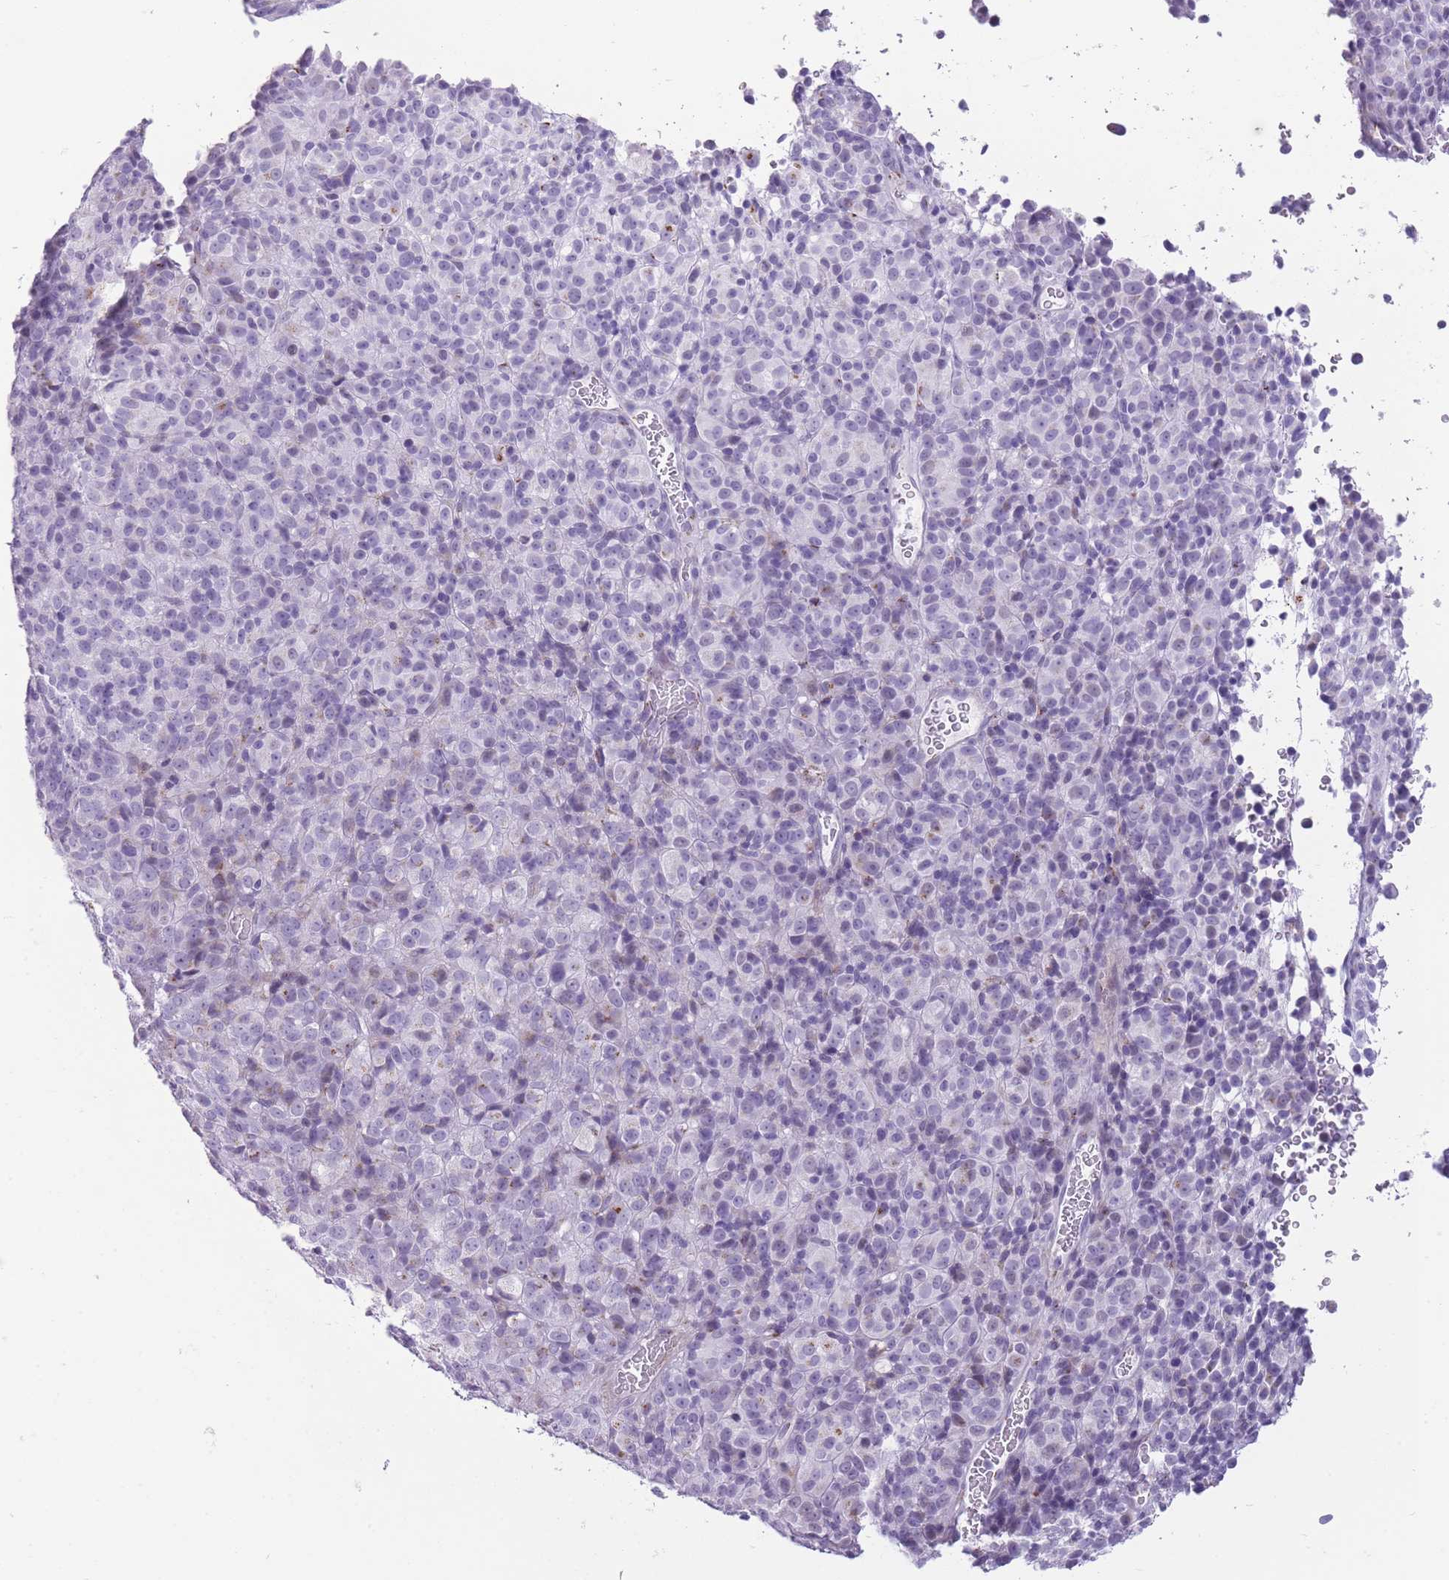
{"staining": {"intensity": "negative", "quantity": "none", "location": "none"}, "tissue": "melanoma", "cell_type": "Tumor cells", "image_type": "cancer", "snomed": [{"axis": "morphology", "description": "Malignant melanoma, Metastatic site"}, {"axis": "topography", "description": "Brain"}], "caption": "An image of human melanoma is negative for staining in tumor cells.", "gene": "B4GALT2", "patient": {"sex": "female", "age": 56}}